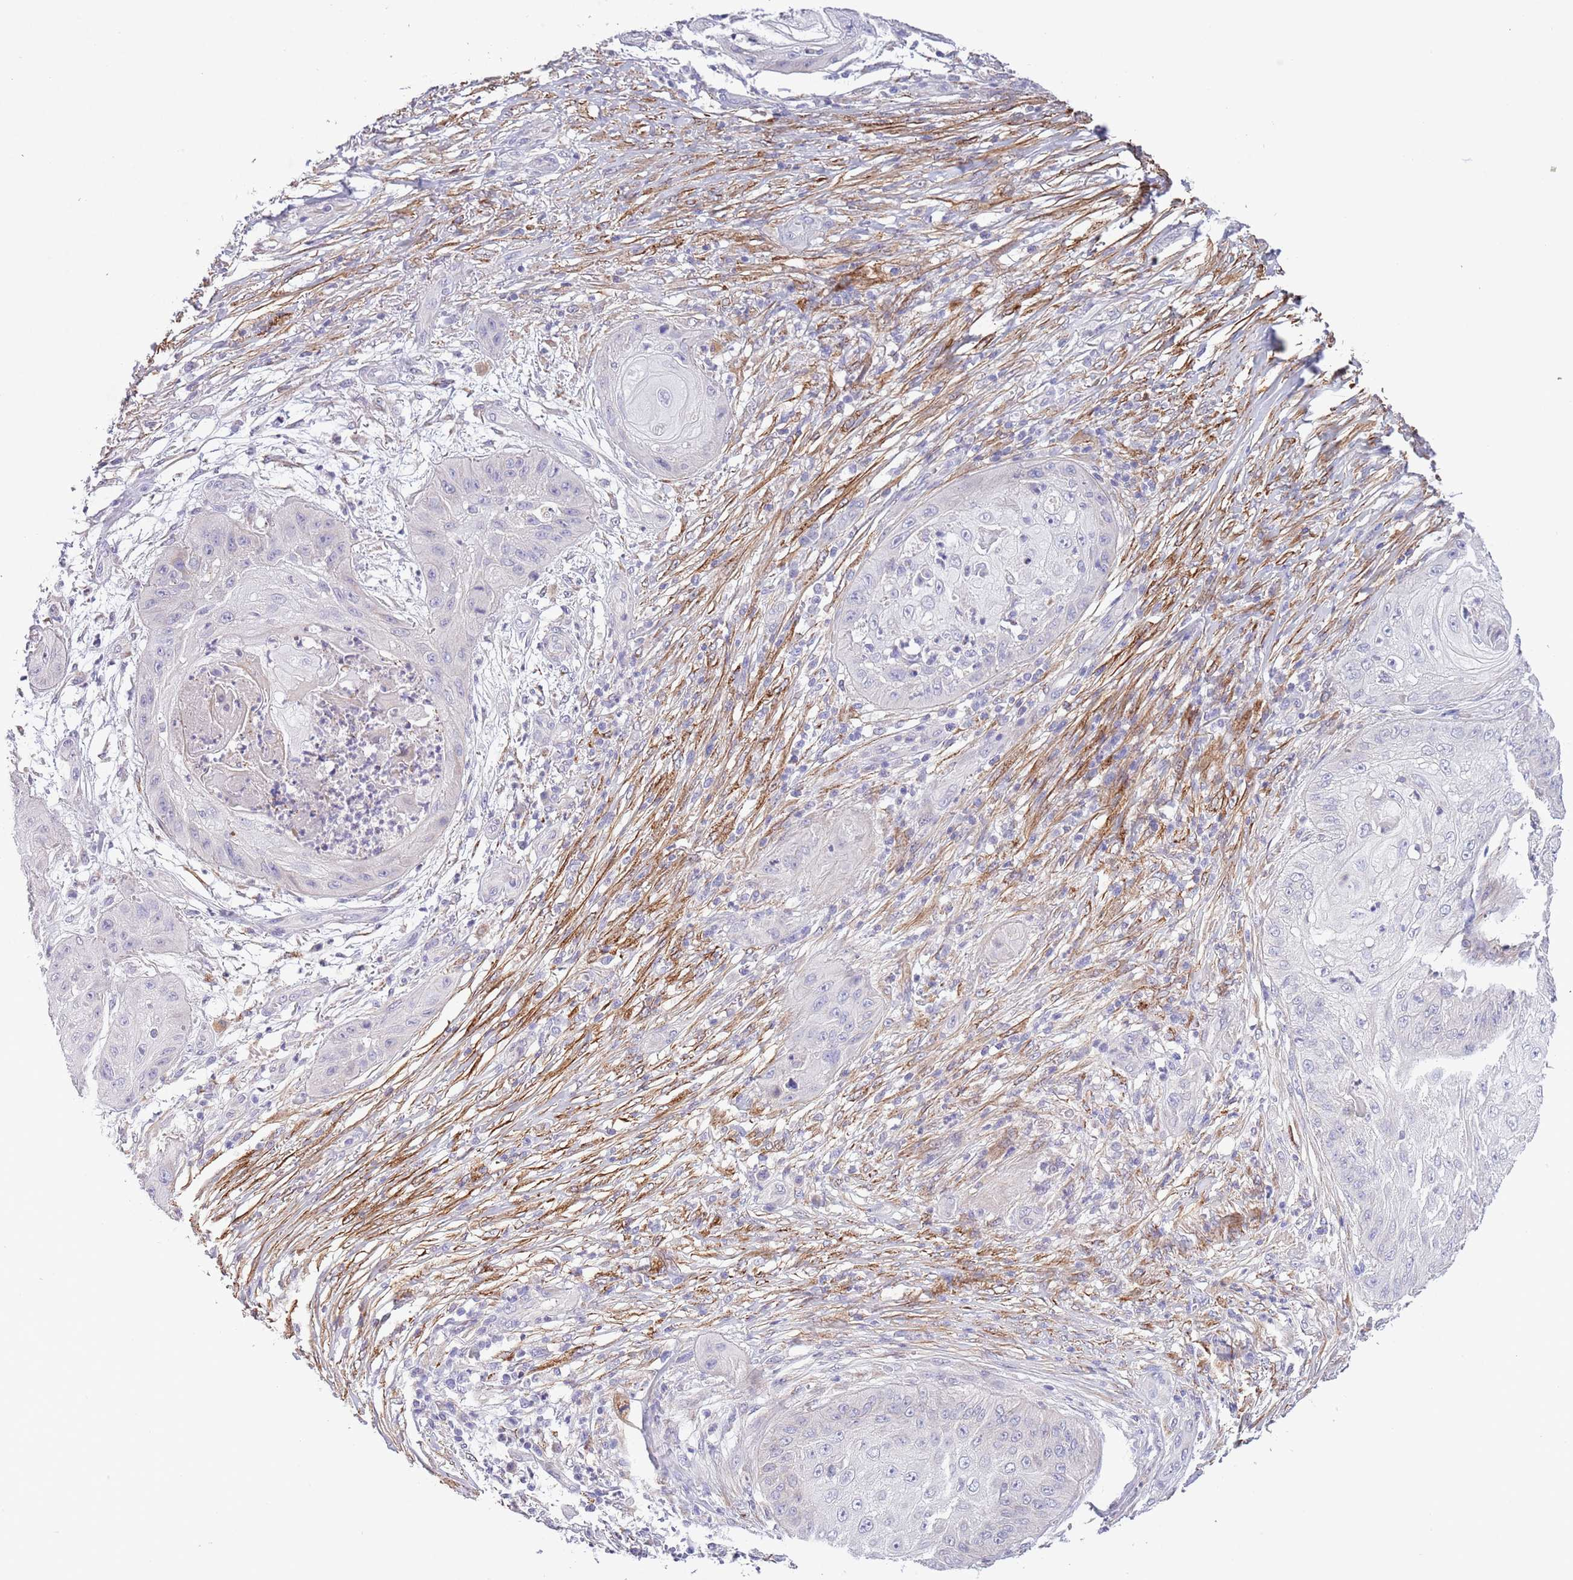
{"staining": {"intensity": "negative", "quantity": "none", "location": "none"}, "tissue": "skin cancer", "cell_type": "Tumor cells", "image_type": "cancer", "snomed": [{"axis": "morphology", "description": "Squamous cell carcinoma, NOS"}, {"axis": "topography", "description": "Skin"}], "caption": "This is an immunohistochemistry (IHC) histopathology image of skin cancer (squamous cell carcinoma). There is no staining in tumor cells.", "gene": "ZNF658", "patient": {"sex": "male", "age": 70}}